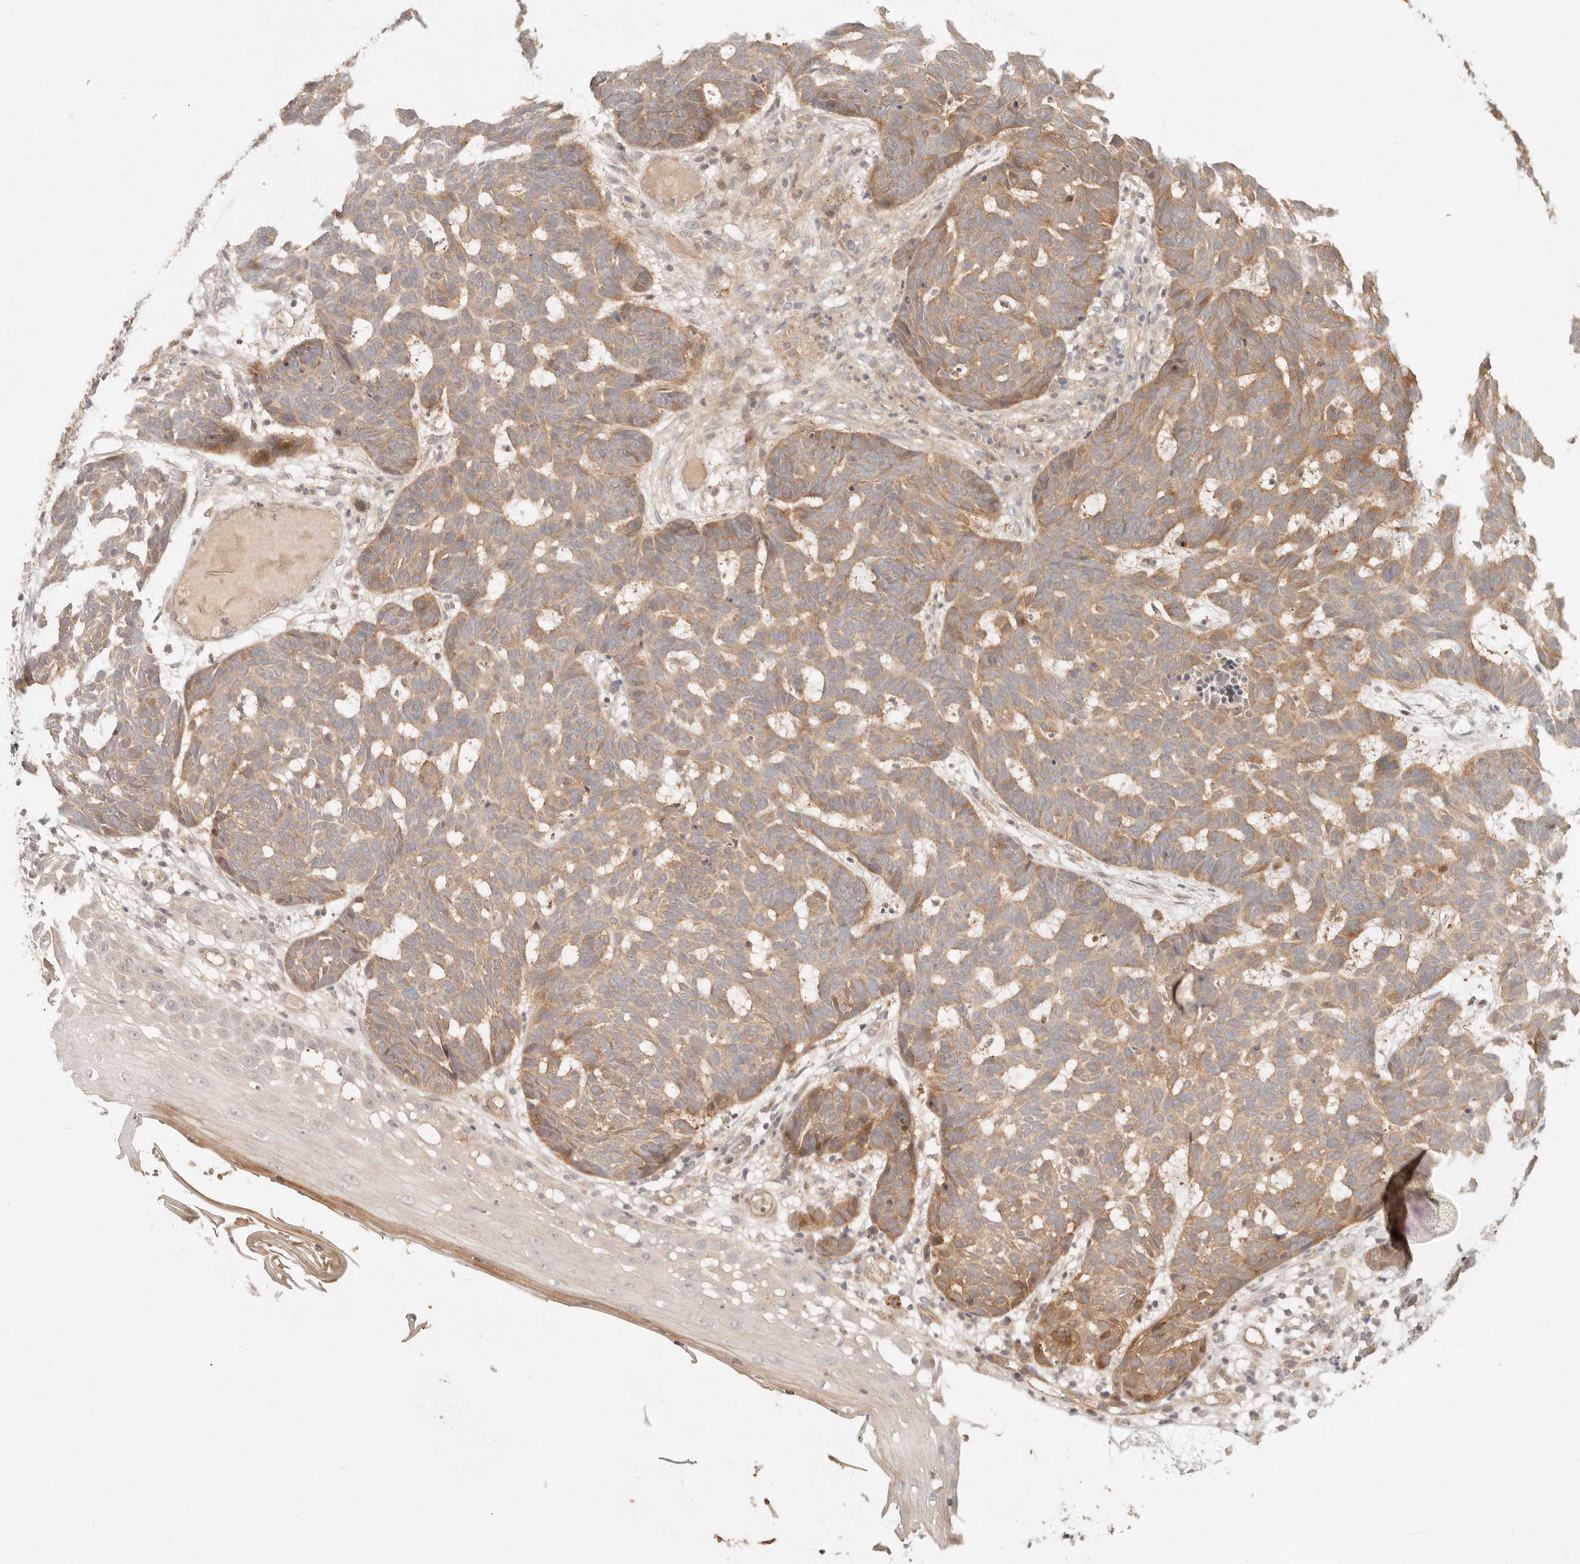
{"staining": {"intensity": "moderate", "quantity": "25%-75%", "location": "cytoplasmic/membranous"}, "tissue": "skin cancer", "cell_type": "Tumor cells", "image_type": "cancer", "snomed": [{"axis": "morphology", "description": "Basal cell carcinoma"}, {"axis": "topography", "description": "Skin"}], "caption": "A brown stain shows moderate cytoplasmic/membranous positivity of a protein in human skin cancer tumor cells.", "gene": "PPP1R3B", "patient": {"sex": "male", "age": 85}}